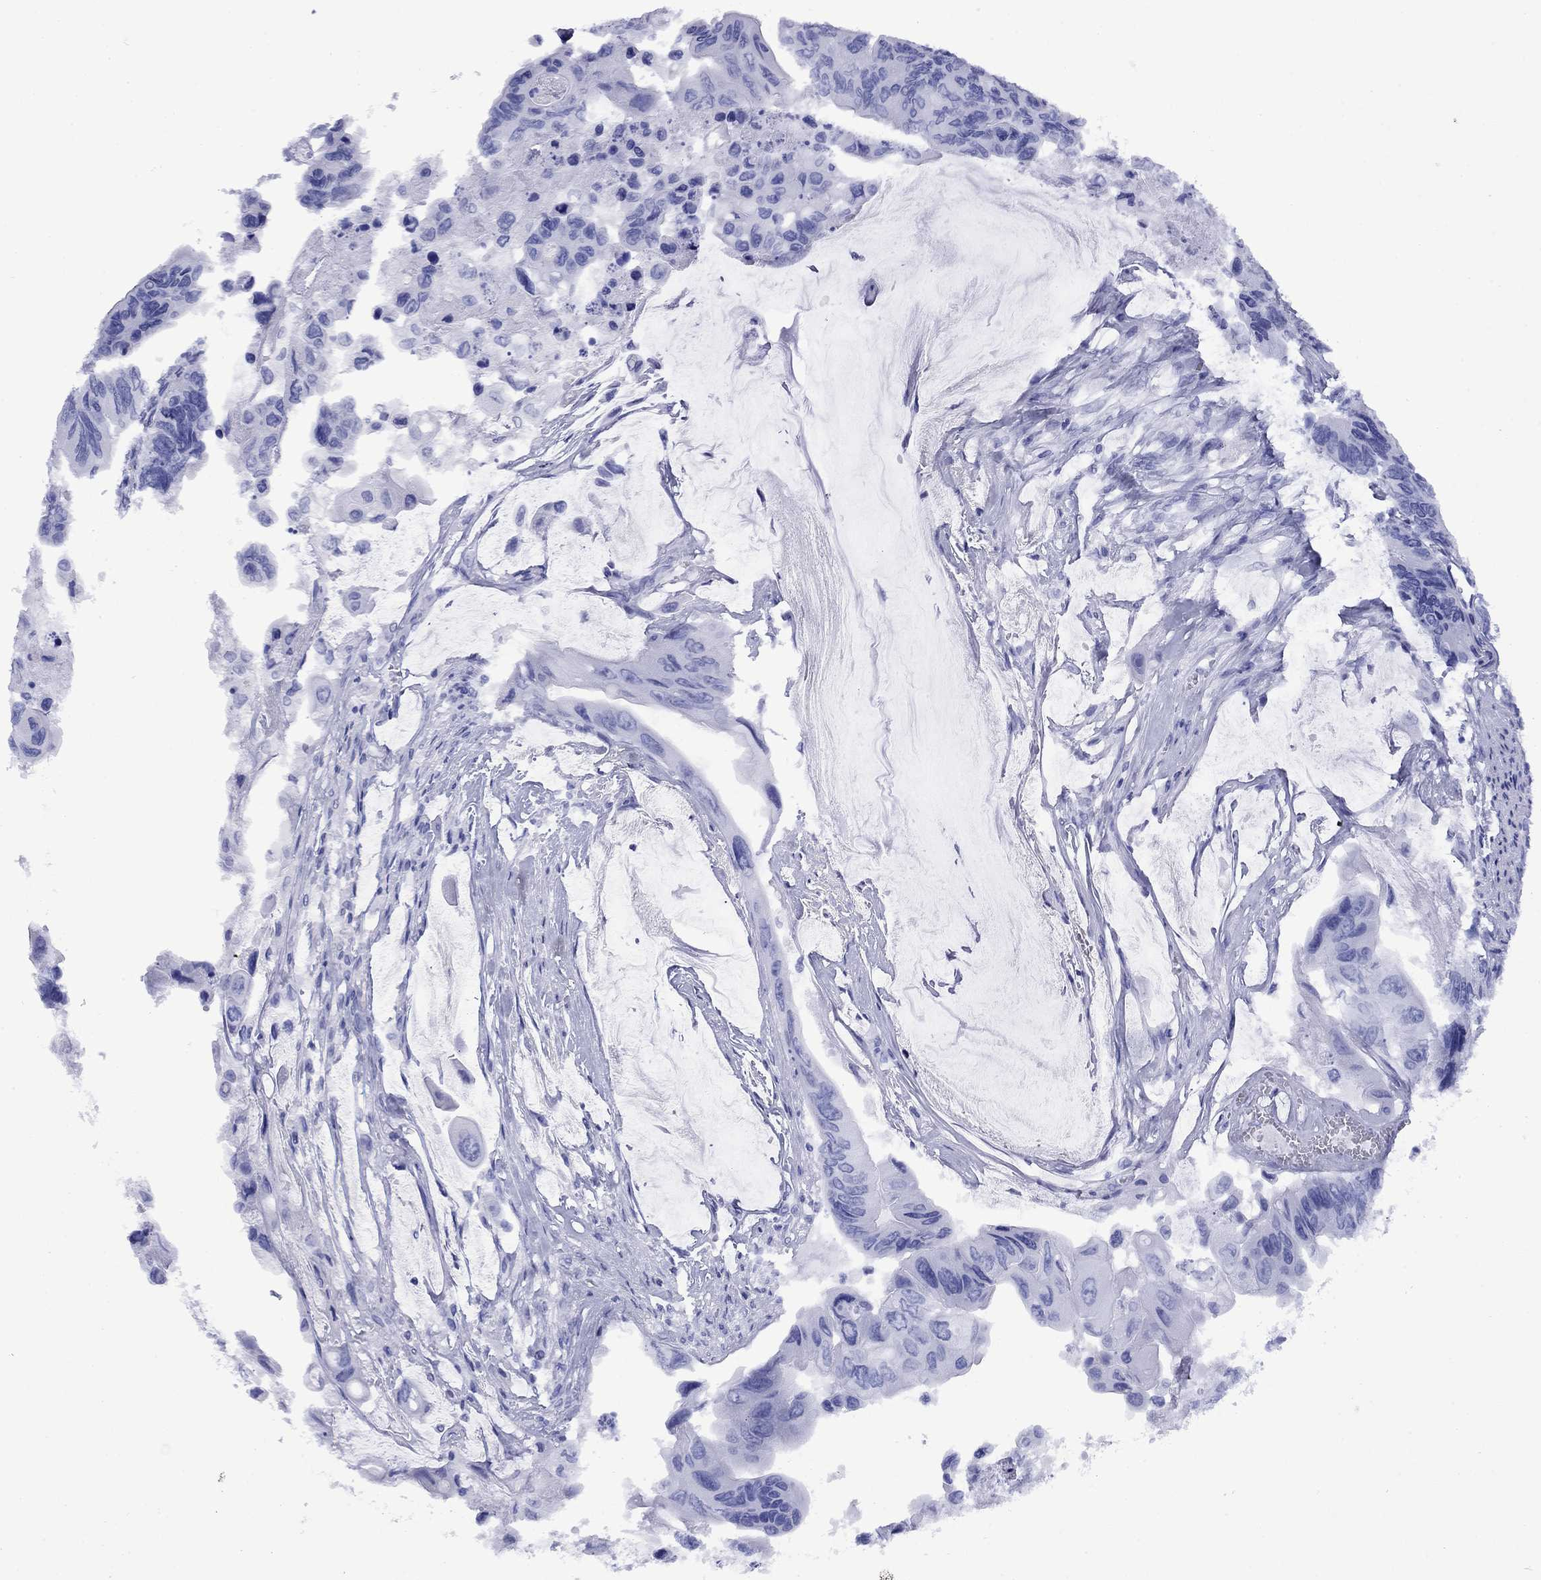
{"staining": {"intensity": "negative", "quantity": "none", "location": "none"}, "tissue": "colorectal cancer", "cell_type": "Tumor cells", "image_type": "cancer", "snomed": [{"axis": "morphology", "description": "Adenocarcinoma, NOS"}, {"axis": "topography", "description": "Rectum"}], "caption": "Immunohistochemistry photomicrograph of neoplastic tissue: colorectal cancer stained with DAB (3,3'-diaminobenzidine) displays no significant protein staining in tumor cells. Nuclei are stained in blue.", "gene": "ROM1", "patient": {"sex": "male", "age": 63}}